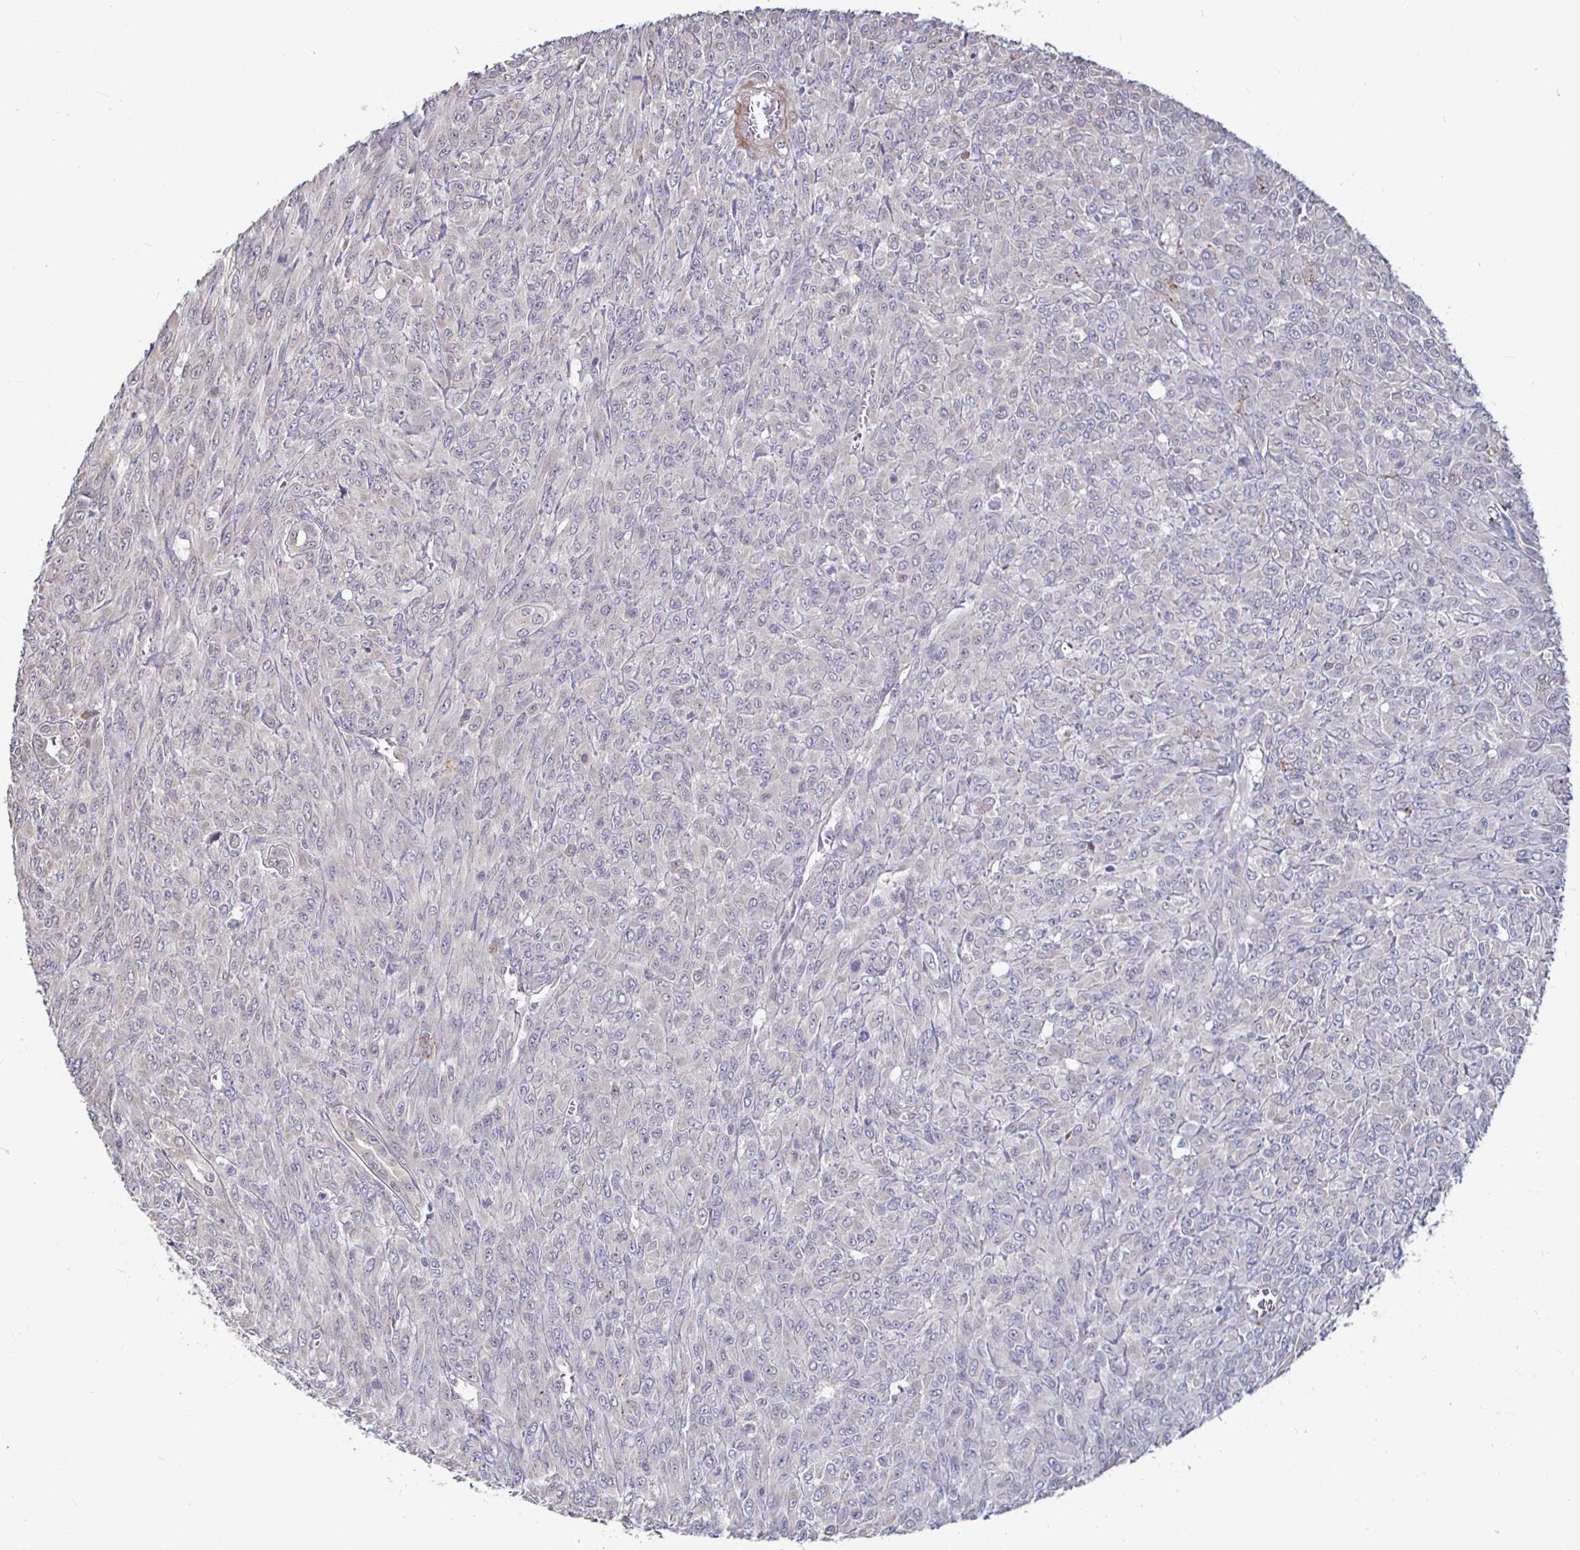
{"staining": {"intensity": "negative", "quantity": "none", "location": "none"}, "tissue": "renal cancer", "cell_type": "Tumor cells", "image_type": "cancer", "snomed": [{"axis": "morphology", "description": "Adenocarcinoma, NOS"}, {"axis": "topography", "description": "Kidney"}], "caption": "The immunohistochemistry photomicrograph has no significant positivity in tumor cells of renal adenocarcinoma tissue.", "gene": "CAPN11", "patient": {"sex": "male", "age": 58}}